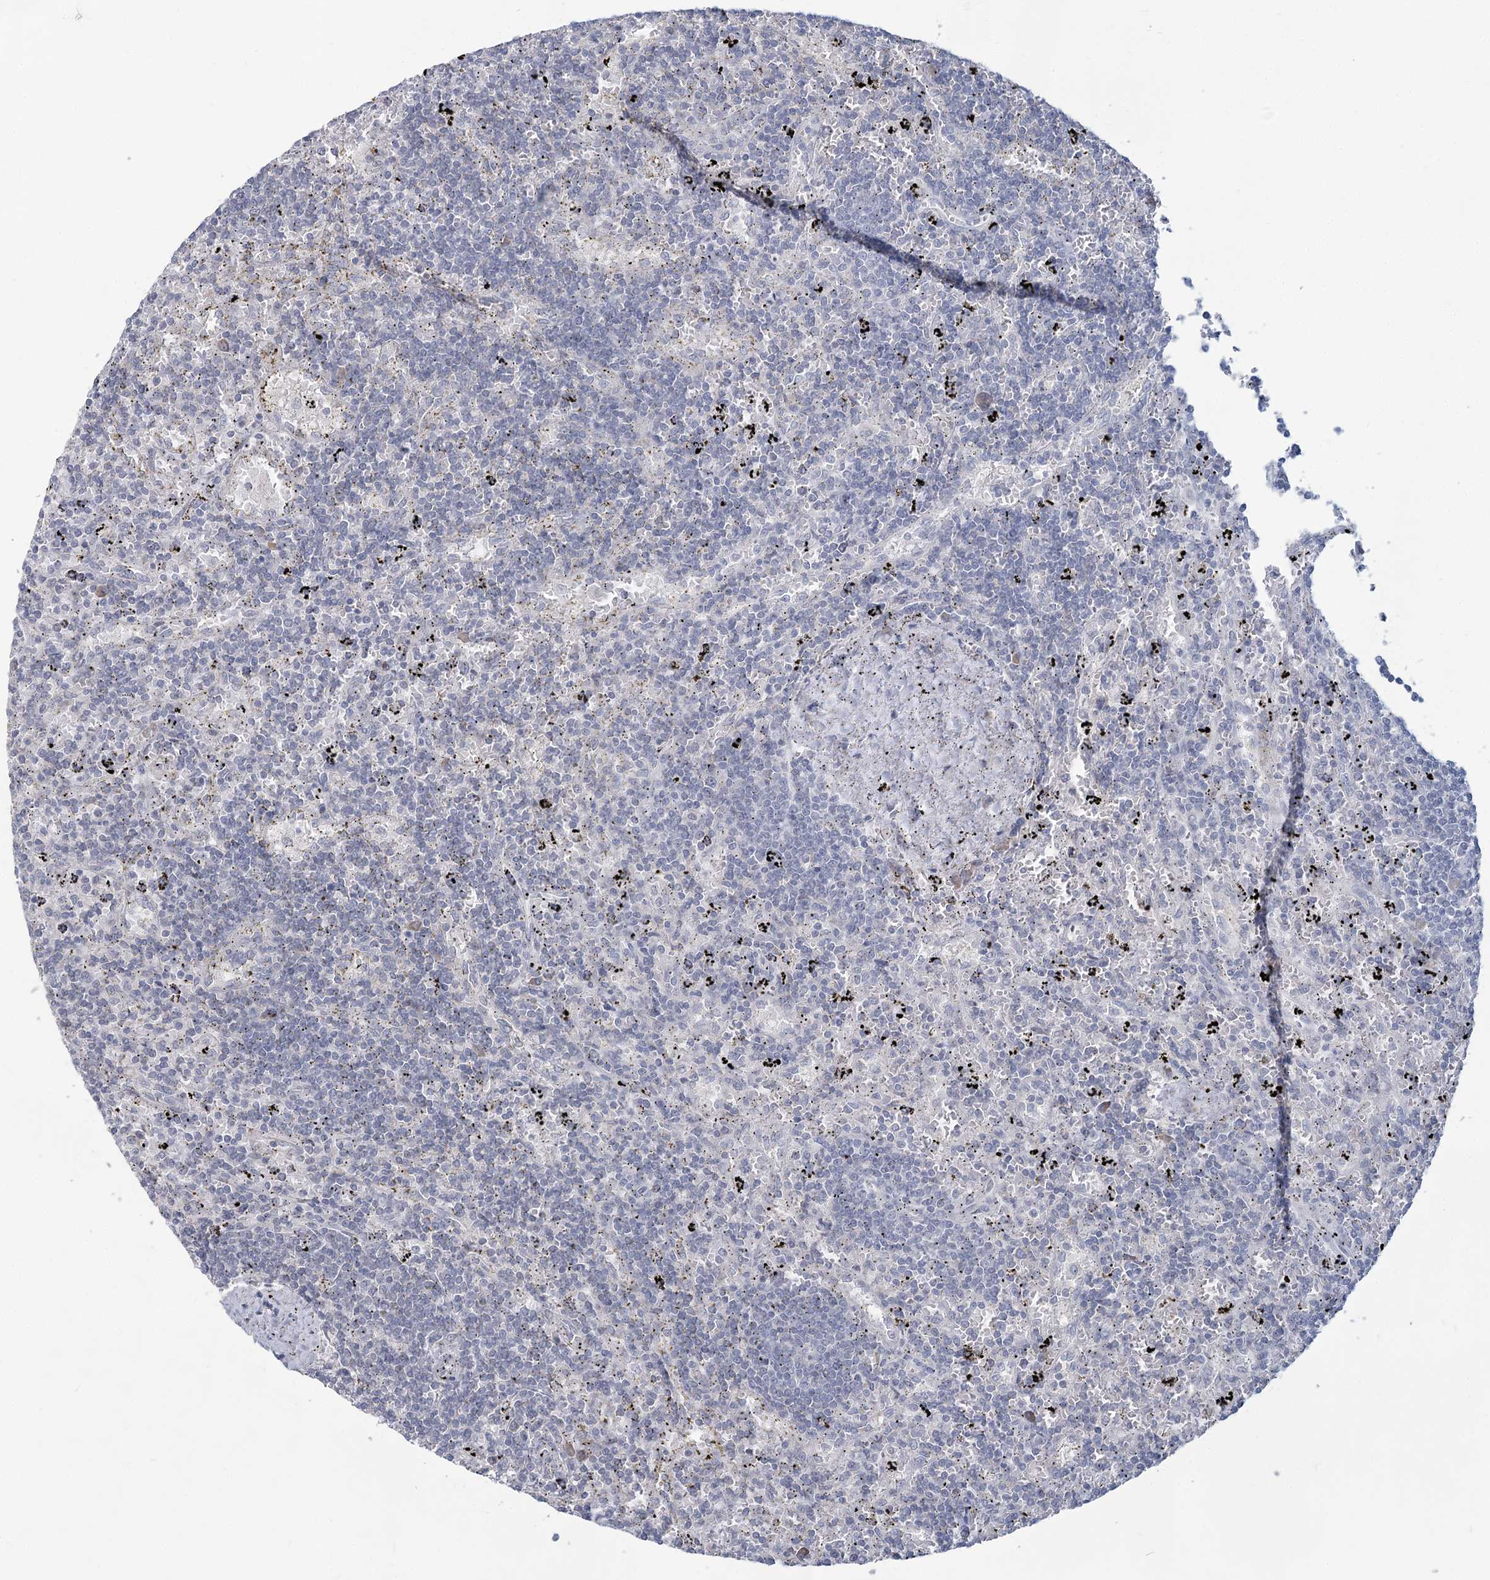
{"staining": {"intensity": "negative", "quantity": "none", "location": "none"}, "tissue": "lymphoma", "cell_type": "Tumor cells", "image_type": "cancer", "snomed": [{"axis": "morphology", "description": "Malignant lymphoma, non-Hodgkin's type, Low grade"}, {"axis": "topography", "description": "Spleen"}], "caption": "This is an immunohistochemistry micrograph of human low-grade malignant lymphoma, non-Hodgkin's type. There is no expression in tumor cells.", "gene": "SLC9A3", "patient": {"sex": "male", "age": 76}}